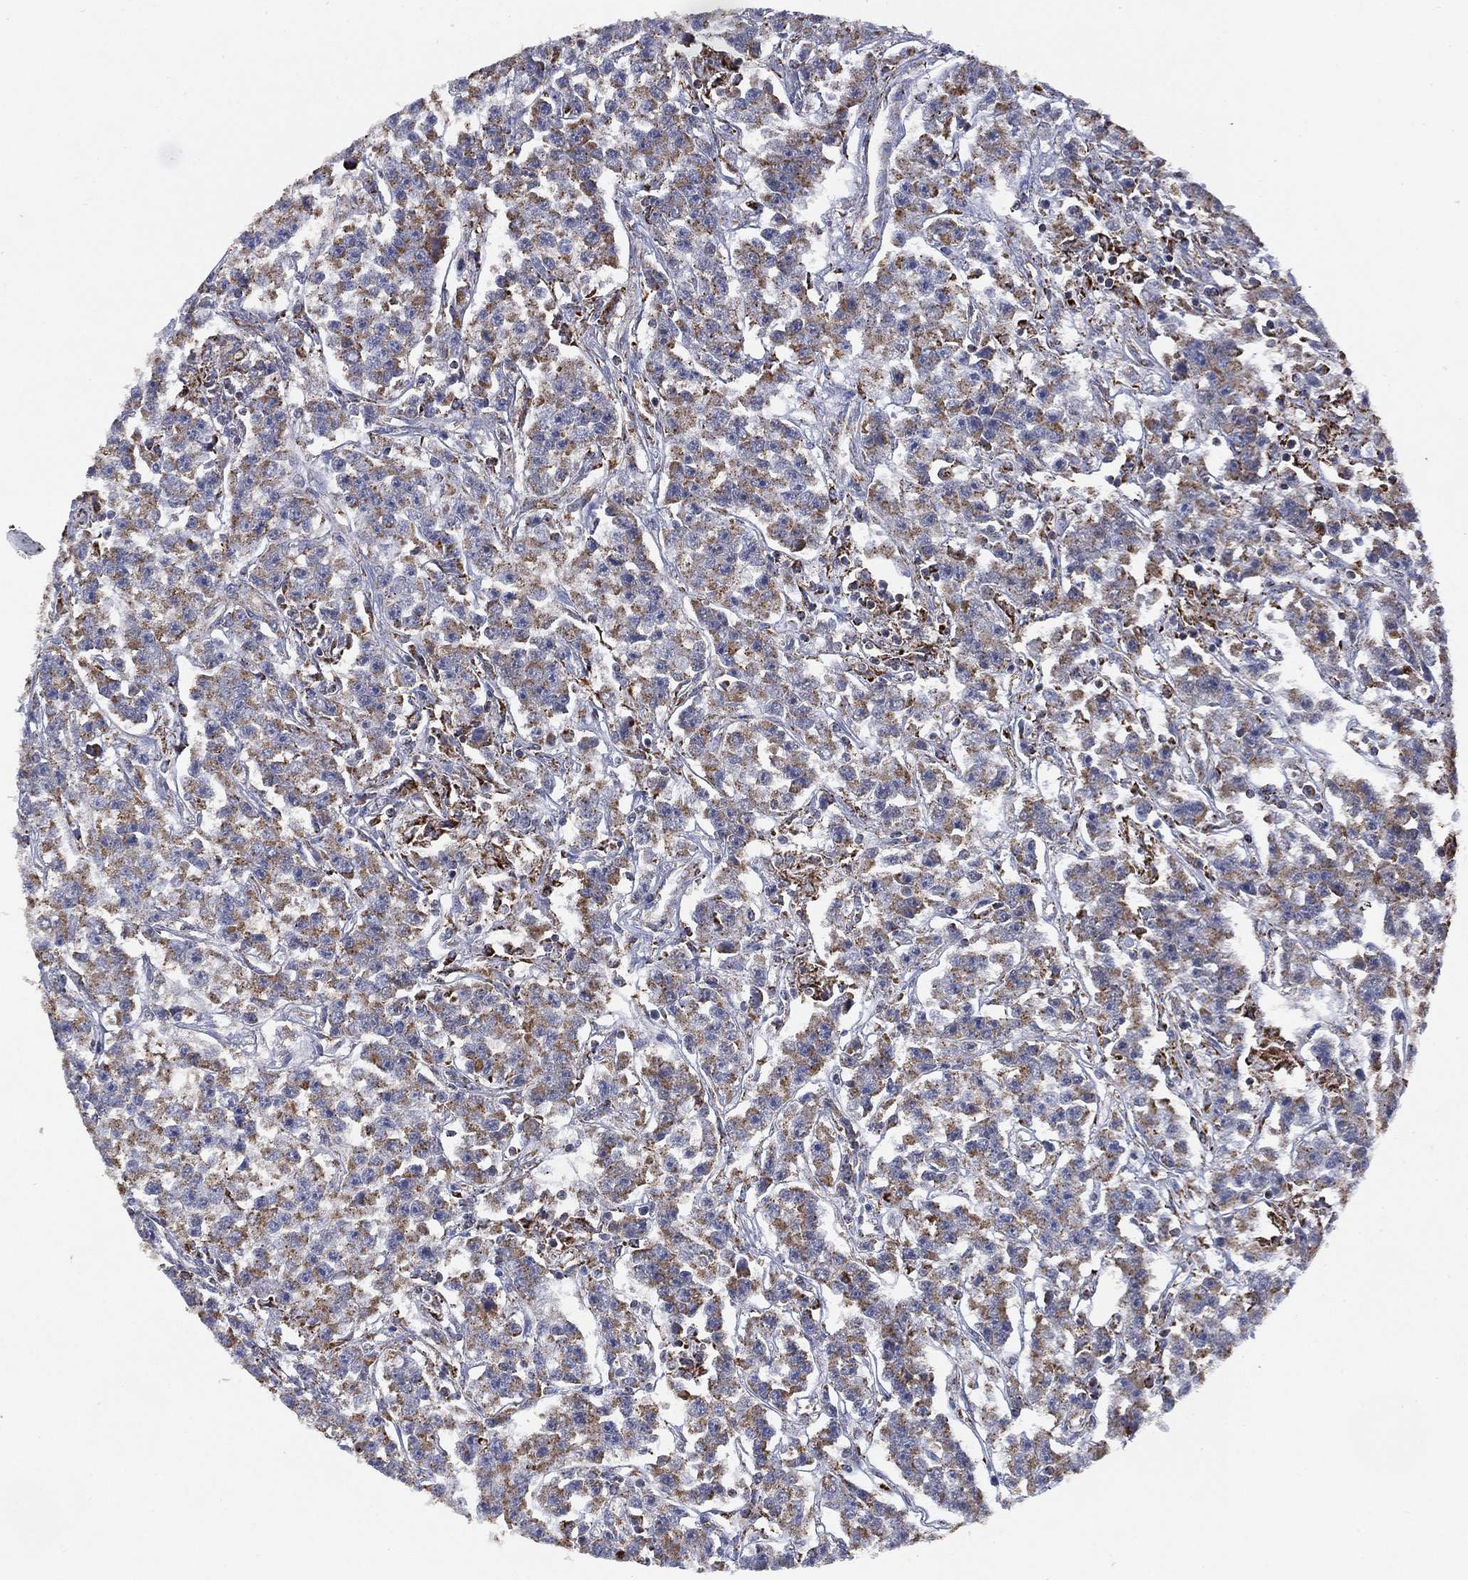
{"staining": {"intensity": "moderate", "quantity": ">75%", "location": "cytoplasmic/membranous"}, "tissue": "testis cancer", "cell_type": "Tumor cells", "image_type": "cancer", "snomed": [{"axis": "morphology", "description": "Seminoma, NOS"}, {"axis": "topography", "description": "Testis"}], "caption": "Immunohistochemistry photomicrograph of neoplastic tissue: testis cancer (seminoma) stained using IHC exhibits medium levels of moderate protein expression localized specifically in the cytoplasmic/membranous of tumor cells, appearing as a cytoplasmic/membranous brown color.", "gene": "PPP2R5A", "patient": {"sex": "male", "age": 59}}